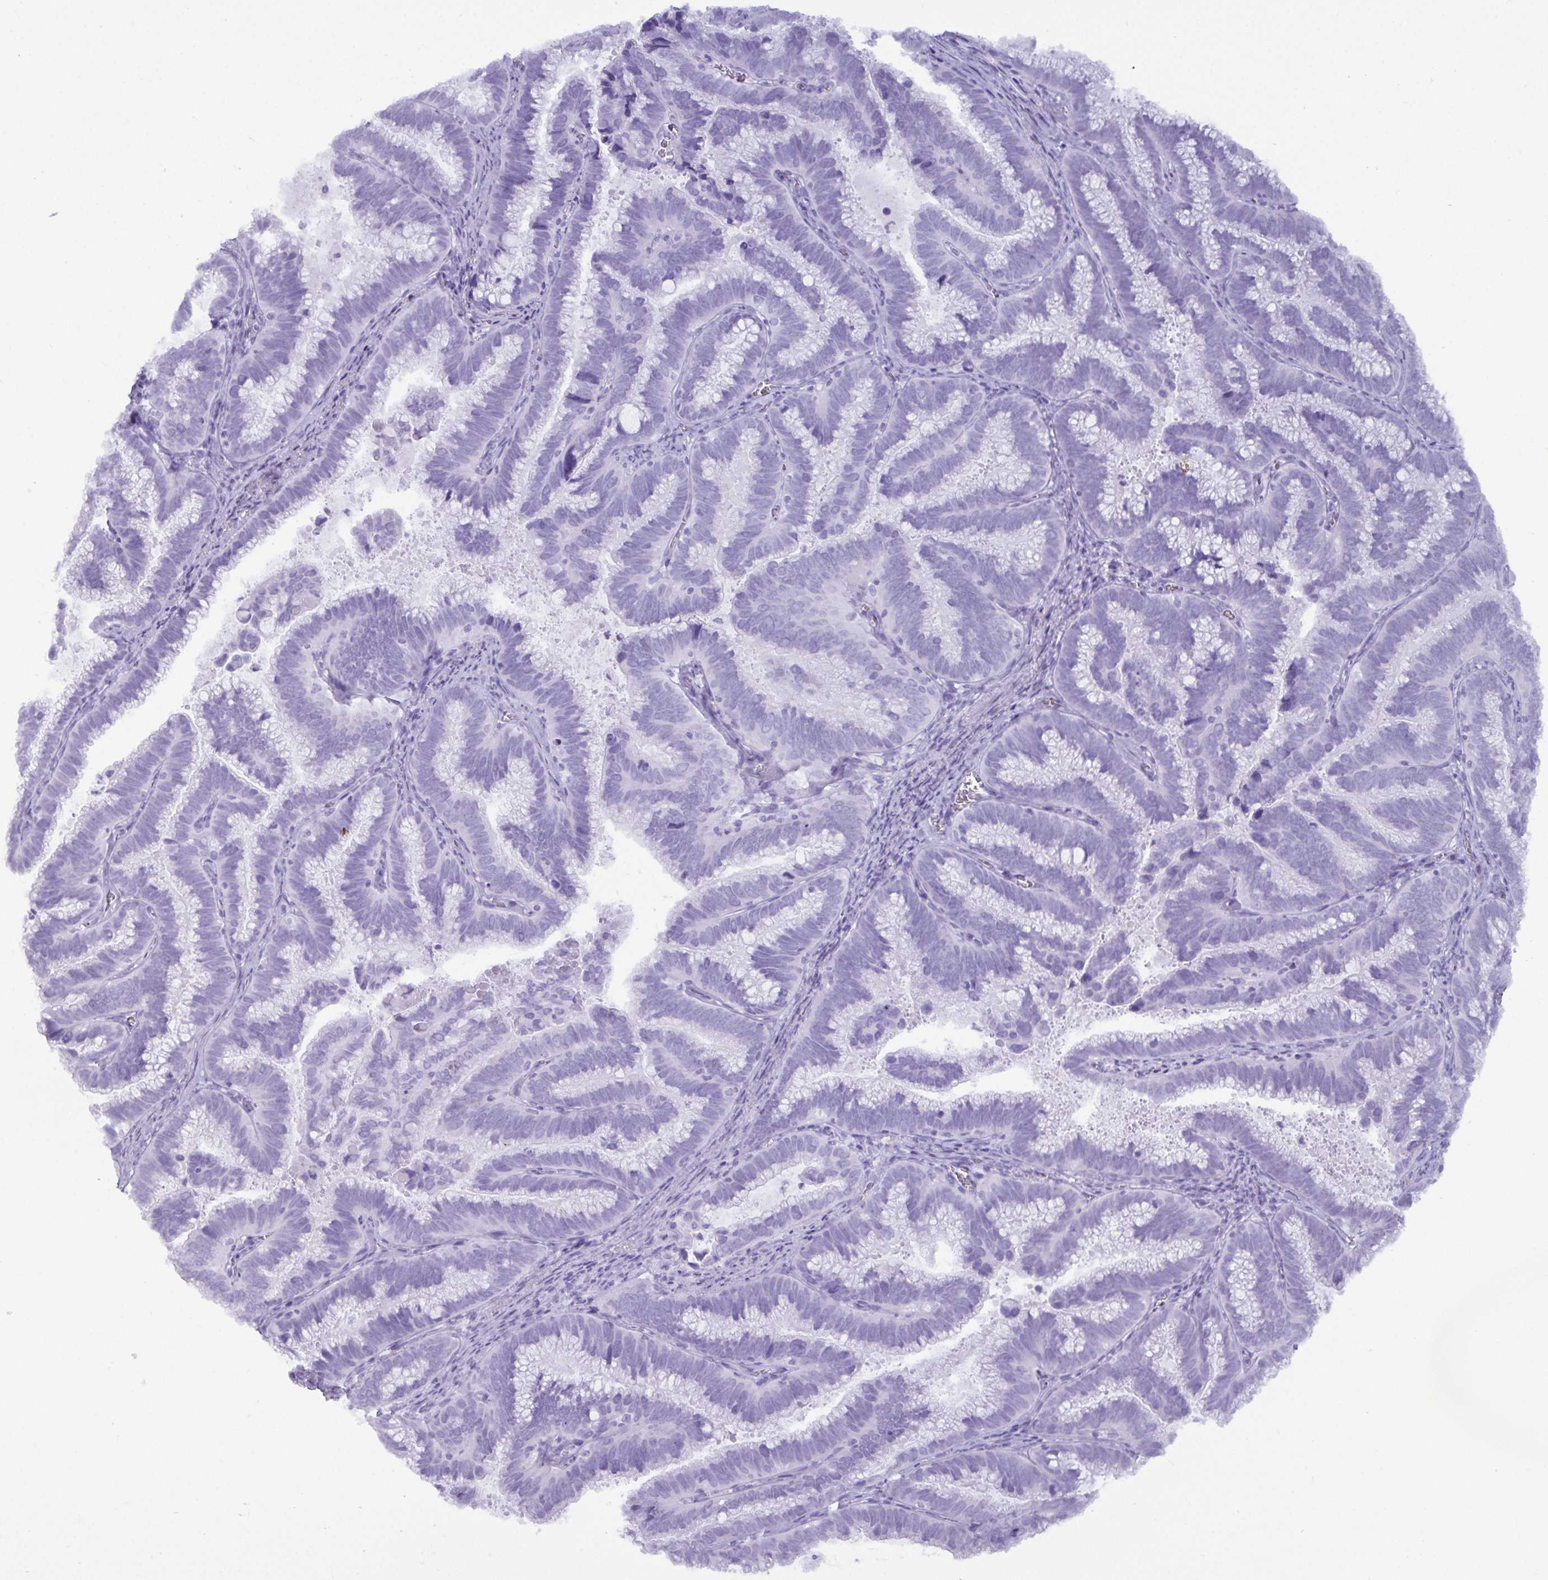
{"staining": {"intensity": "negative", "quantity": "none", "location": "none"}, "tissue": "cervical cancer", "cell_type": "Tumor cells", "image_type": "cancer", "snomed": [{"axis": "morphology", "description": "Adenocarcinoma, NOS"}, {"axis": "topography", "description": "Cervix"}], "caption": "This image is of adenocarcinoma (cervical) stained with immunohistochemistry to label a protein in brown with the nuclei are counter-stained blue. There is no expression in tumor cells.", "gene": "C4orf33", "patient": {"sex": "female", "age": 61}}